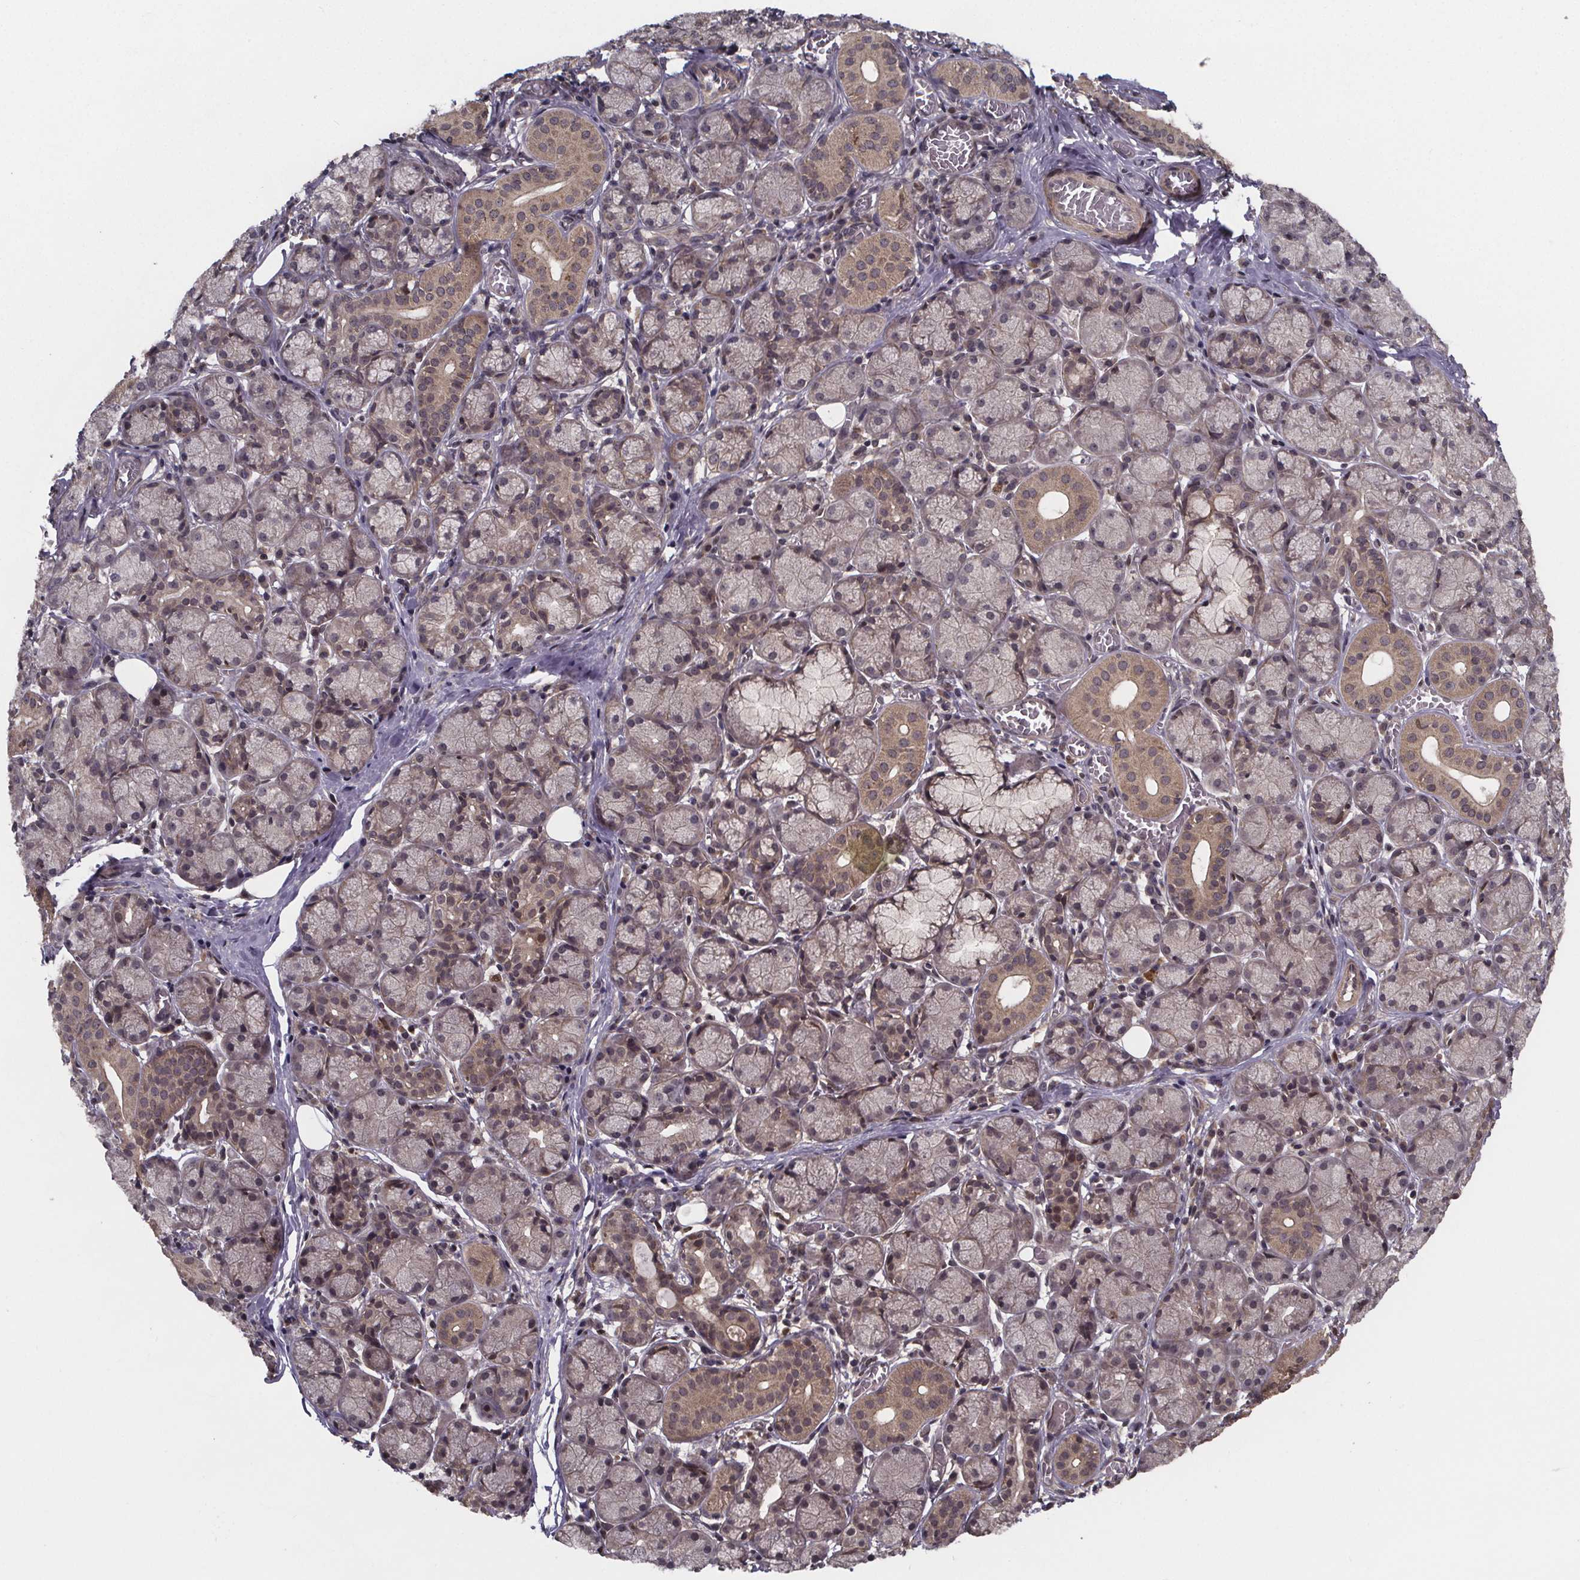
{"staining": {"intensity": "weak", "quantity": "<25%", "location": "cytoplasmic/membranous,nuclear"}, "tissue": "salivary gland", "cell_type": "Glandular cells", "image_type": "normal", "snomed": [{"axis": "morphology", "description": "Normal tissue, NOS"}, {"axis": "topography", "description": "Salivary gland"}, {"axis": "topography", "description": "Peripheral nerve tissue"}], "caption": "Immunohistochemical staining of unremarkable salivary gland shows no significant staining in glandular cells. (Brightfield microscopy of DAB (3,3'-diaminobenzidine) immunohistochemistry (IHC) at high magnification).", "gene": "FN3KRP", "patient": {"sex": "female", "age": 24}}